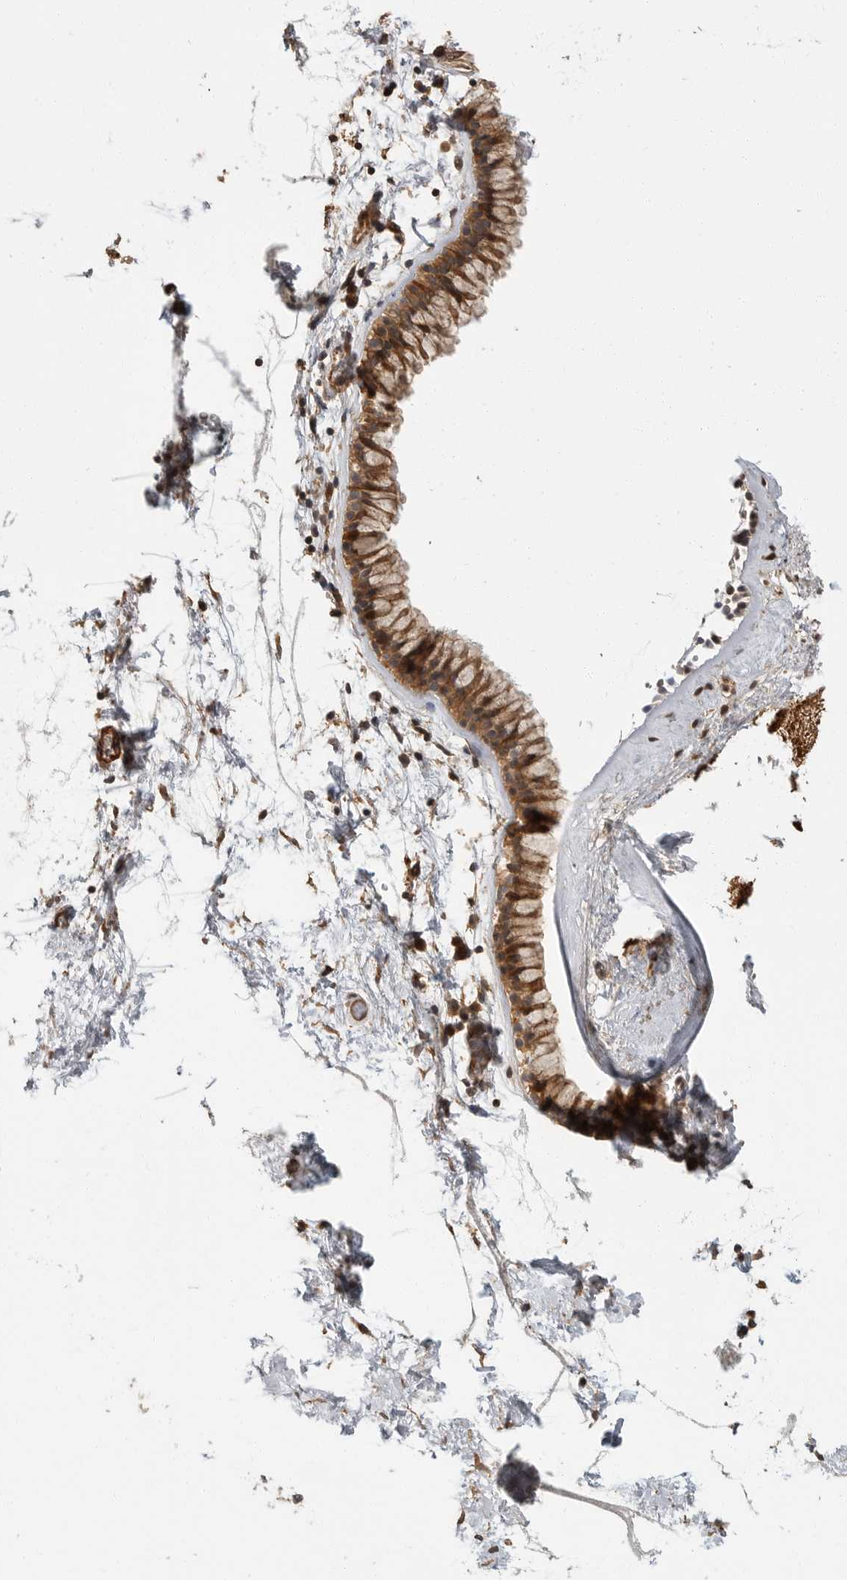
{"staining": {"intensity": "moderate", "quantity": ">75%", "location": "cytoplasmic/membranous"}, "tissue": "nasopharynx", "cell_type": "Respiratory epithelial cells", "image_type": "normal", "snomed": [{"axis": "morphology", "description": "Normal tissue, NOS"}, {"axis": "morphology", "description": "Inflammation, NOS"}, {"axis": "topography", "description": "Nasopharynx"}], "caption": "Moderate cytoplasmic/membranous positivity is present in approximately >75% of respiratory epithelial cells in unremarkable nasopharynx. (DAB (3,3'-diaminobenzidine) = brown stain, brightfield microscopy at high magnification).", "gene": "ERN1", "patient": {"sex": "male", "age": 48}}